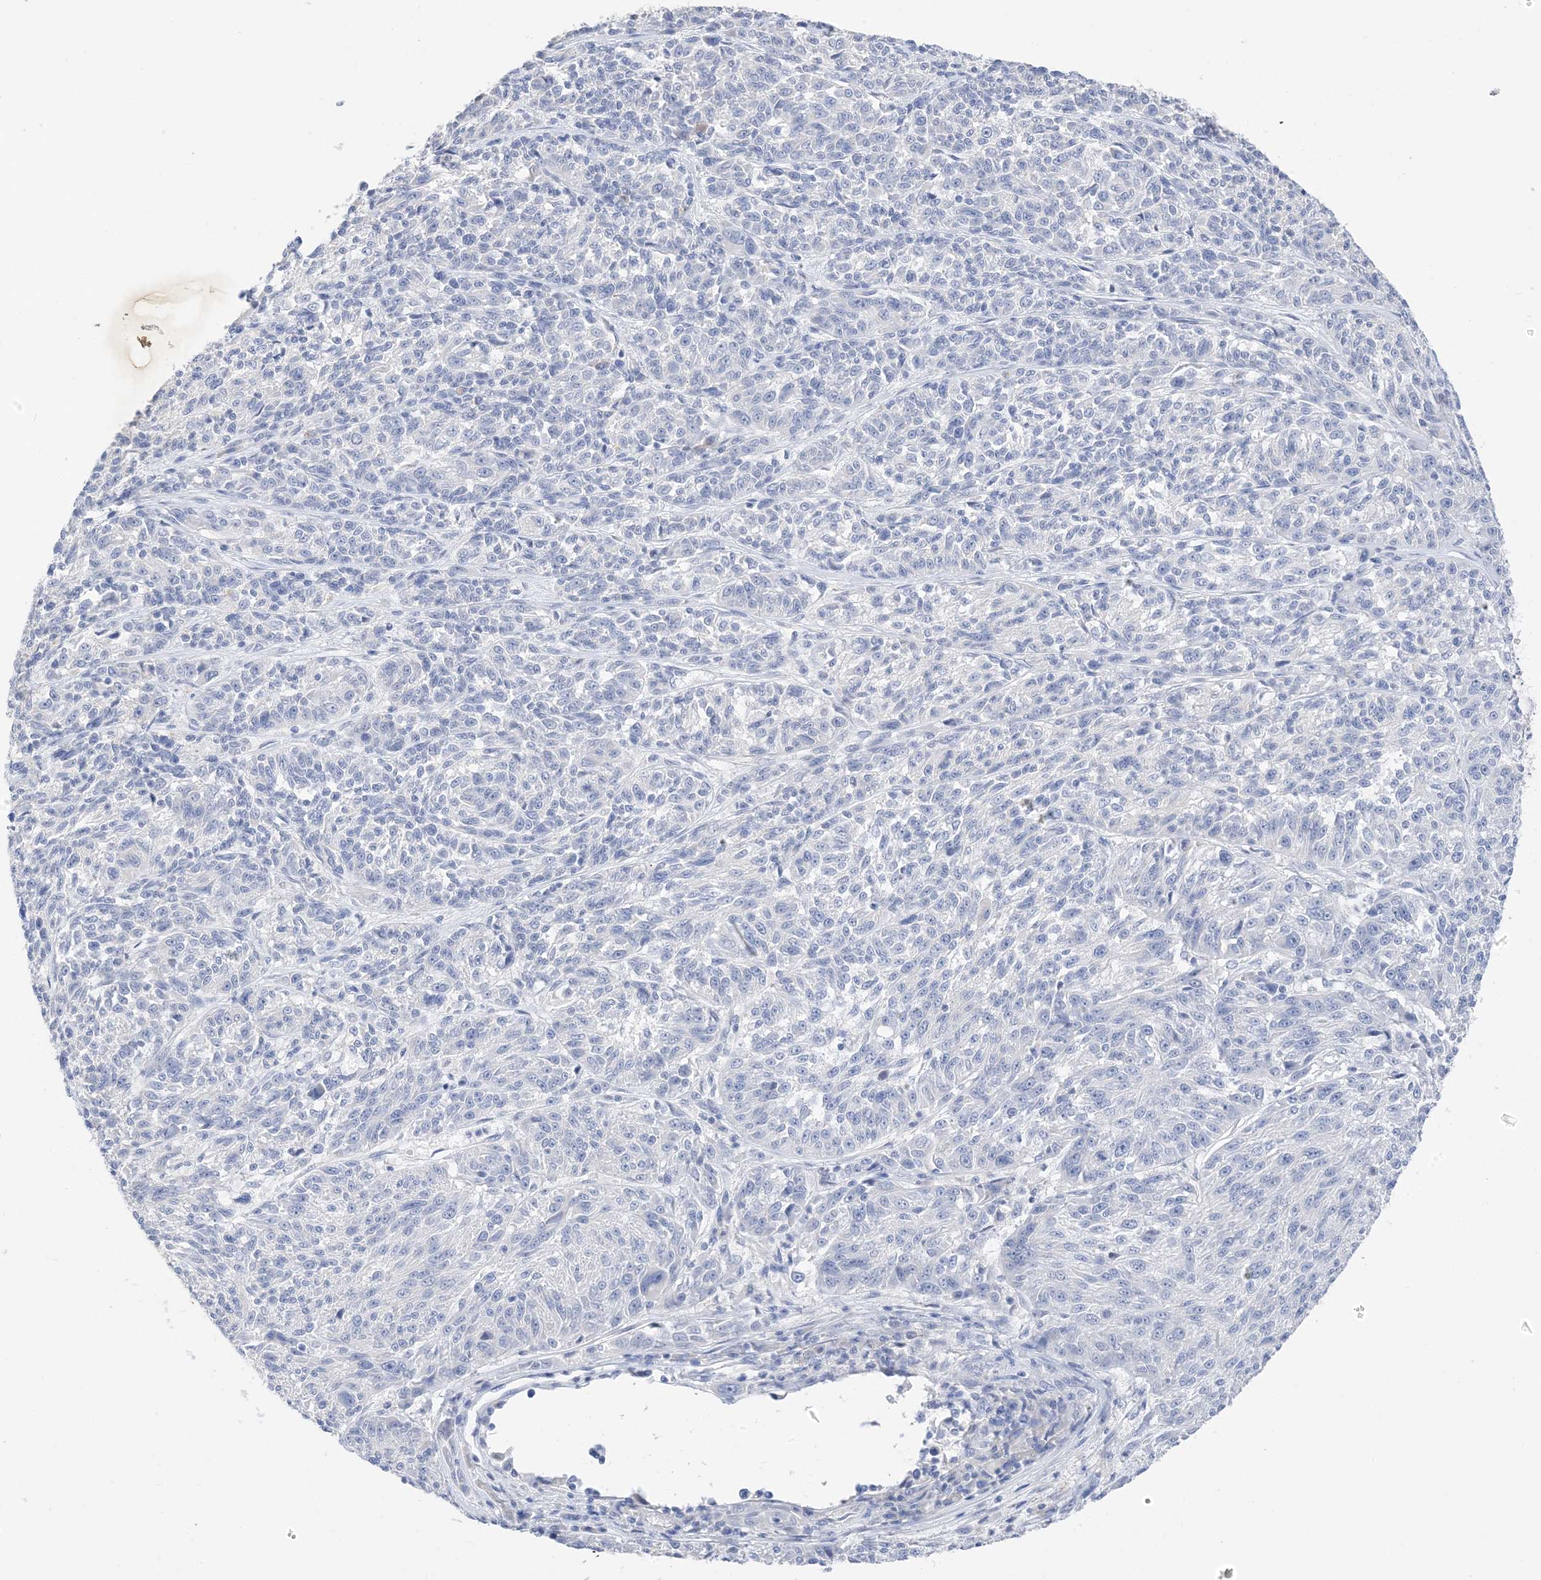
{"staining": {"intensity": "negative", "quantity": "none", "location": "none"}, "tissue": "melanoma", "cell_type": "Tumor cells", "image_type": "cancer", "snomed": [{"axis": "morphology", "description": "Malignant melanoma, NOS"}, {"axis": "topography", "description": "Skin"}], "caption": "Tumor cells are negative for brown protein staining in melanoma. Nuclei are stained in blue.", "gene": "MUC17", "patient": {"sex": "male", "age": 53}}